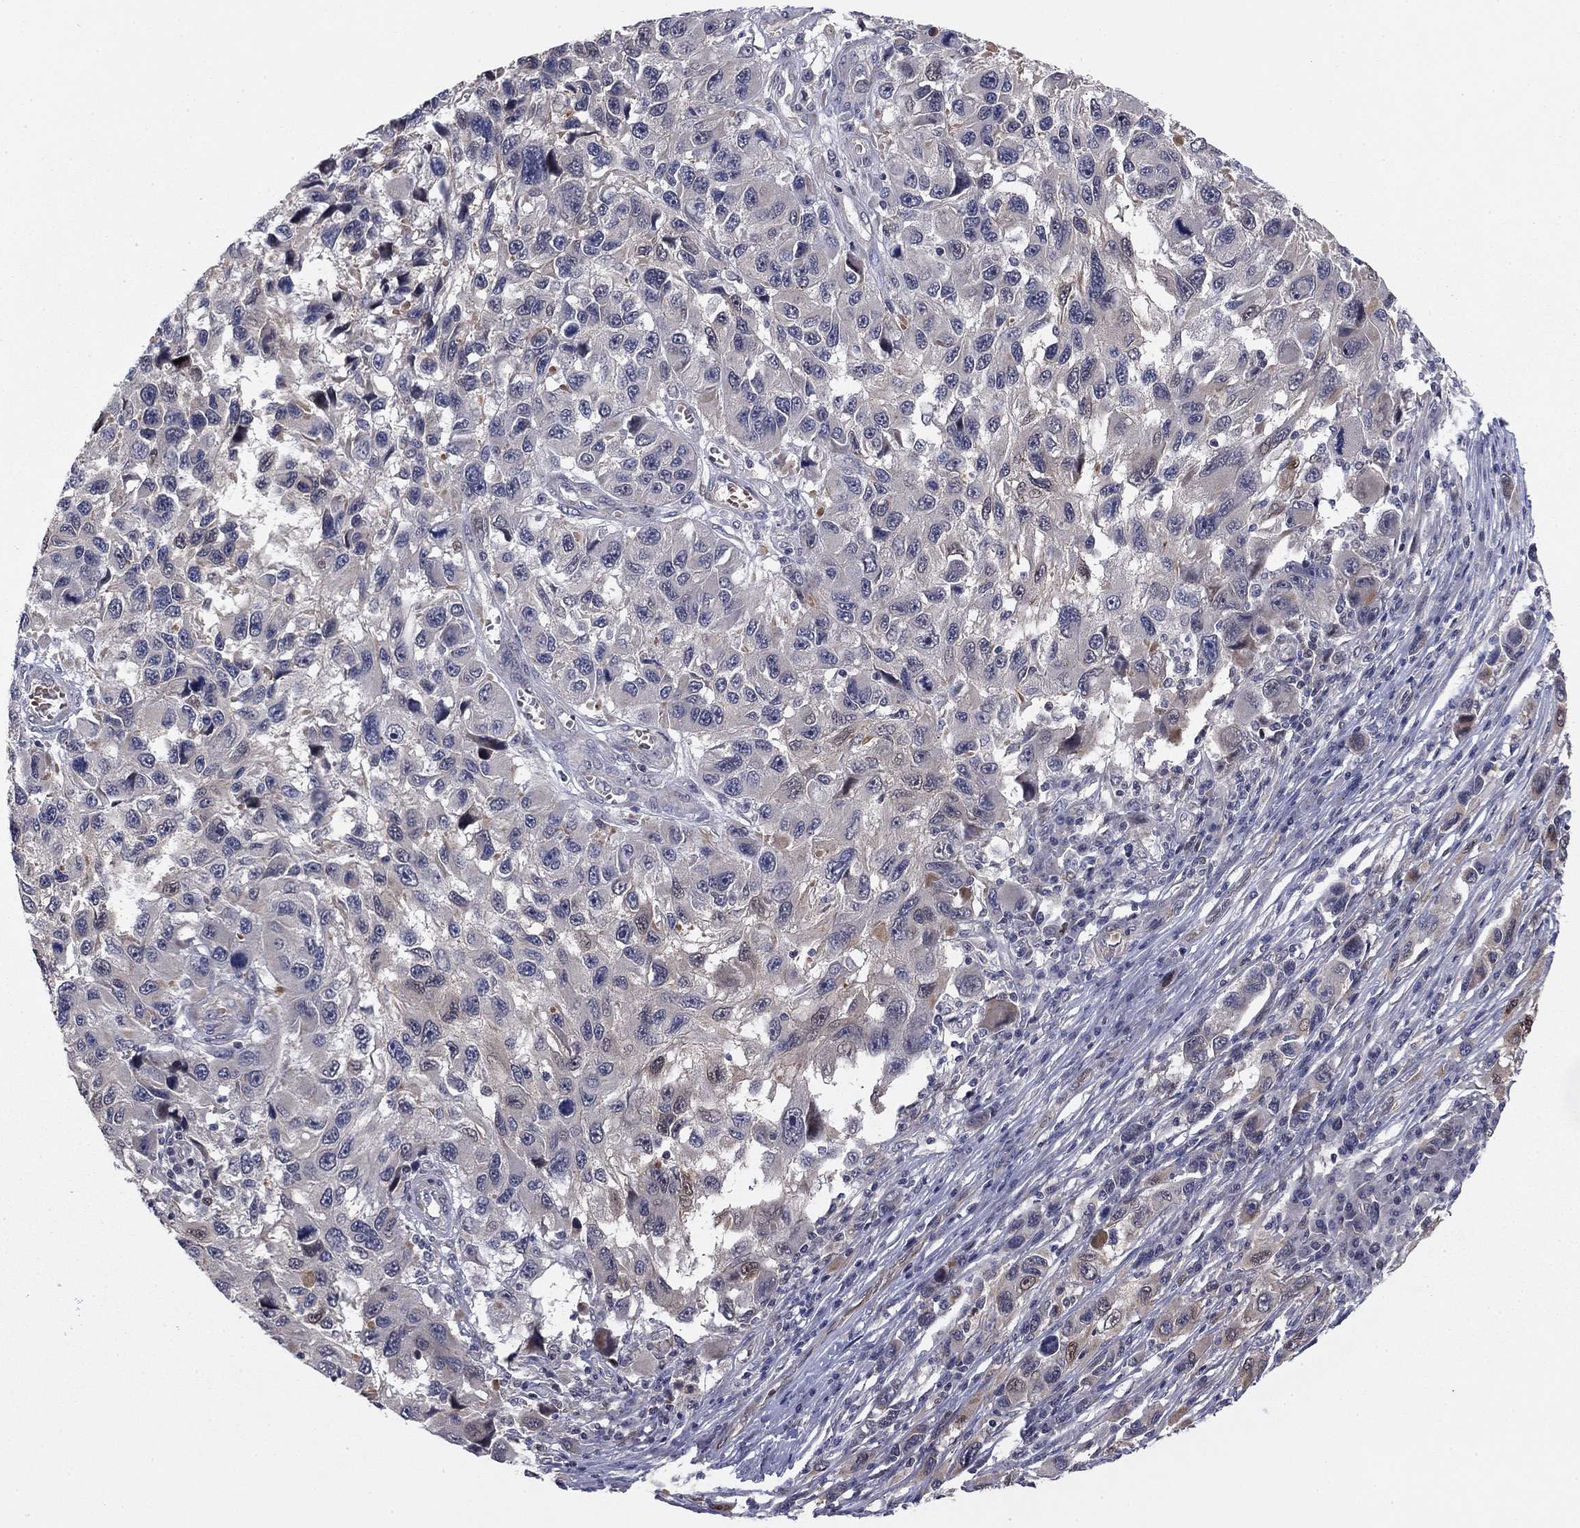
{"staining": {"intensity": "weak", "quantity": "25%-75%", "location": "cytoplasmic/membranous,nuclear"}, "tissue": "melanoma", "cell_type": "Tumor cells", "image_type": "cancer", "snomed": [{"axis": "morphology", "description": "Malignant melanoma, NOS"}, {"axis": "topography", "description": "Skin"}], "caption": "Immunohistochemical staining of melanoma demonstrates weak cytoplasmic/membranous and nuclear protein expression in approximately 25%-75% of tumor cells.", "gene": "BCL11A", "patient": {"sex": "male", "age": 53}}